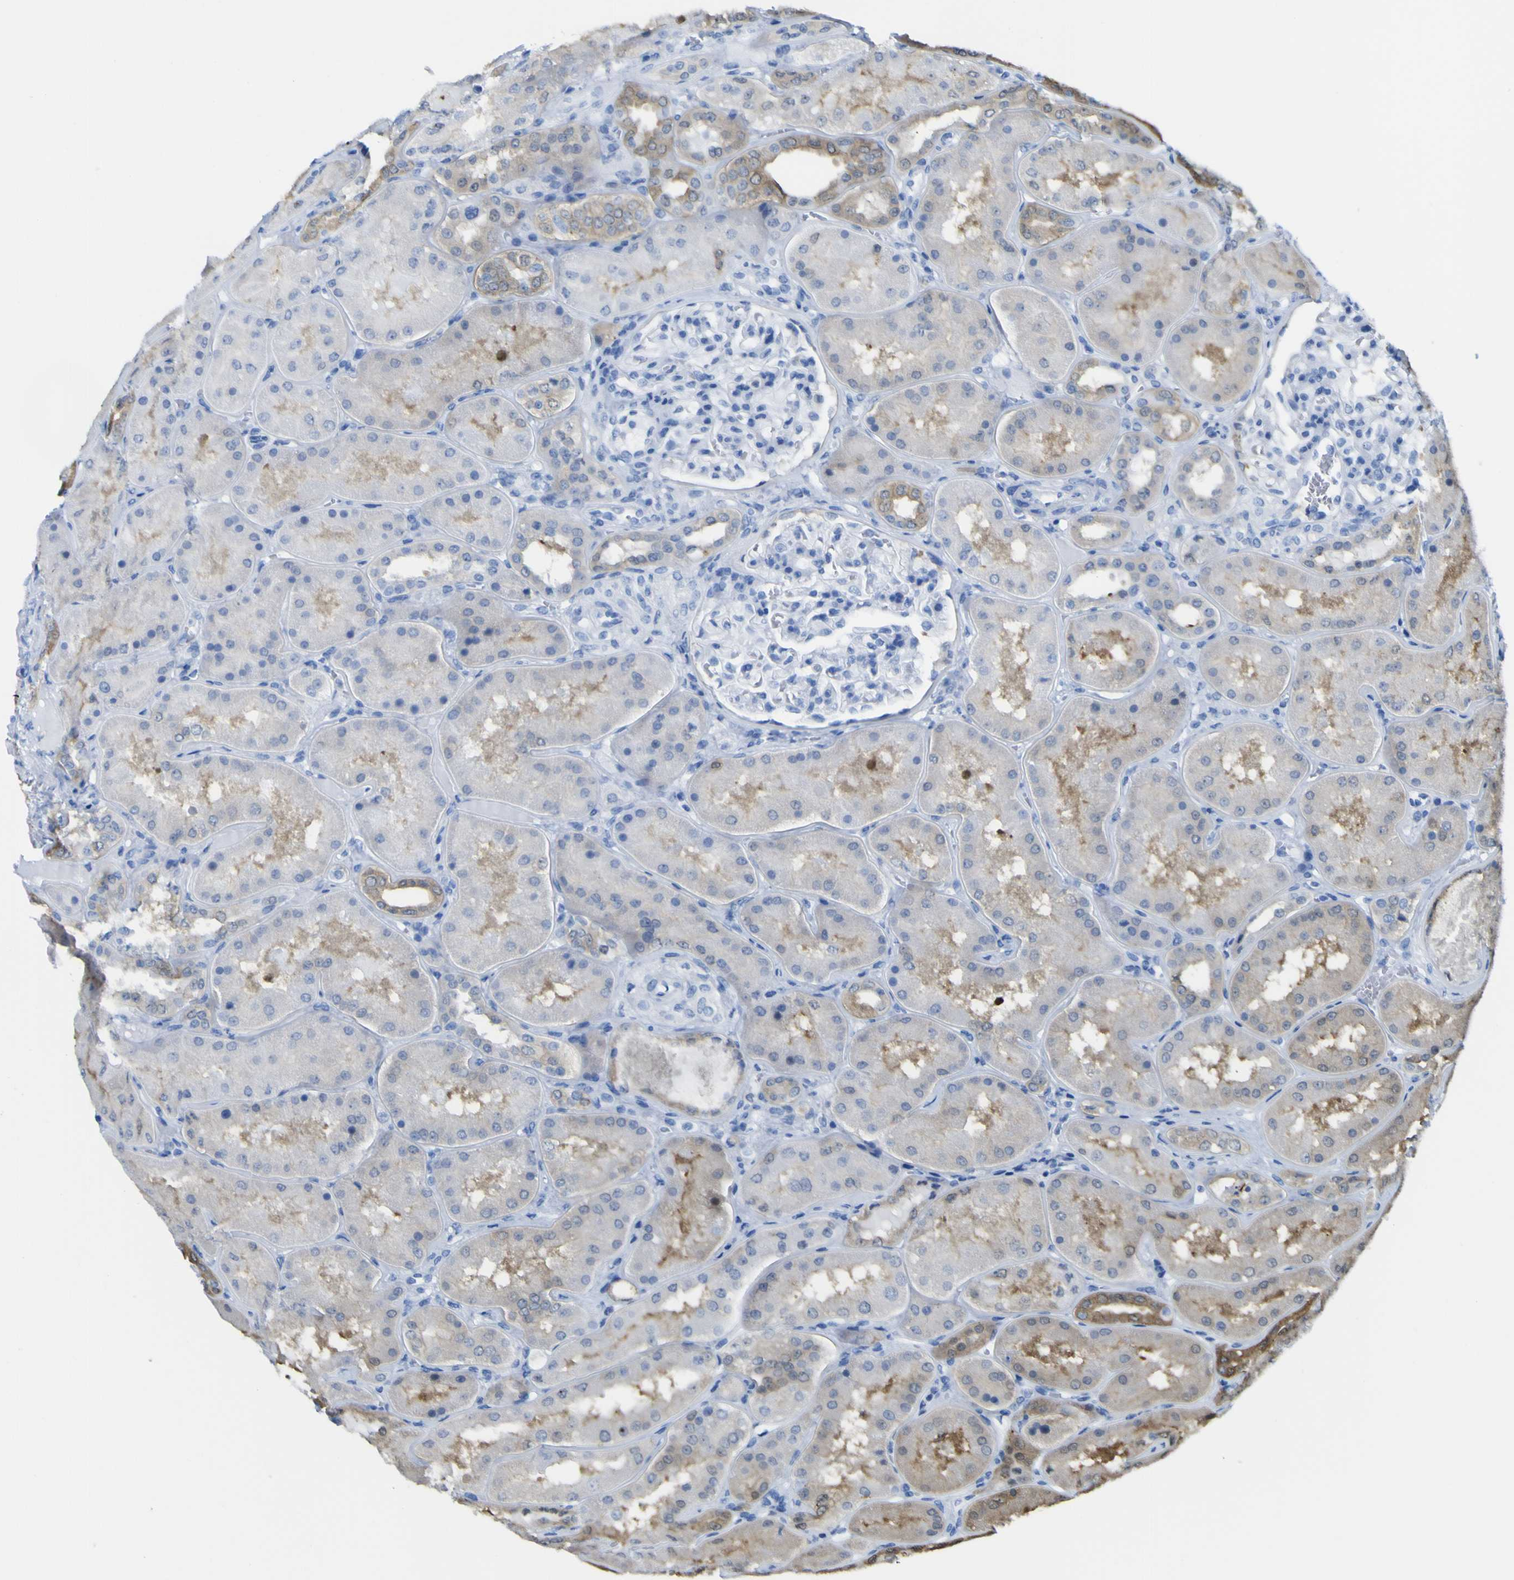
{"staining": {"intensity": "negative", "quantity": "none", "location": "none"}, "tissue": "kidney", "cell_type": "Cells in glomeruli", "image_type": "normal", "snomed": [{"axis": "morphology", "description": "Normal tissue, NOS"}, {"axis": "topography", "description": "Kidney"}], "caption": "Cells in glomeruli show no significant protein positivity in benign kidney. (DAB (3,3'-diaminobenzidine) immunohistochemistry visualized using brightfield microscopy, high magnification).", "gene": "ABHD3", "patient": {"sex": "female", "age": 56}}